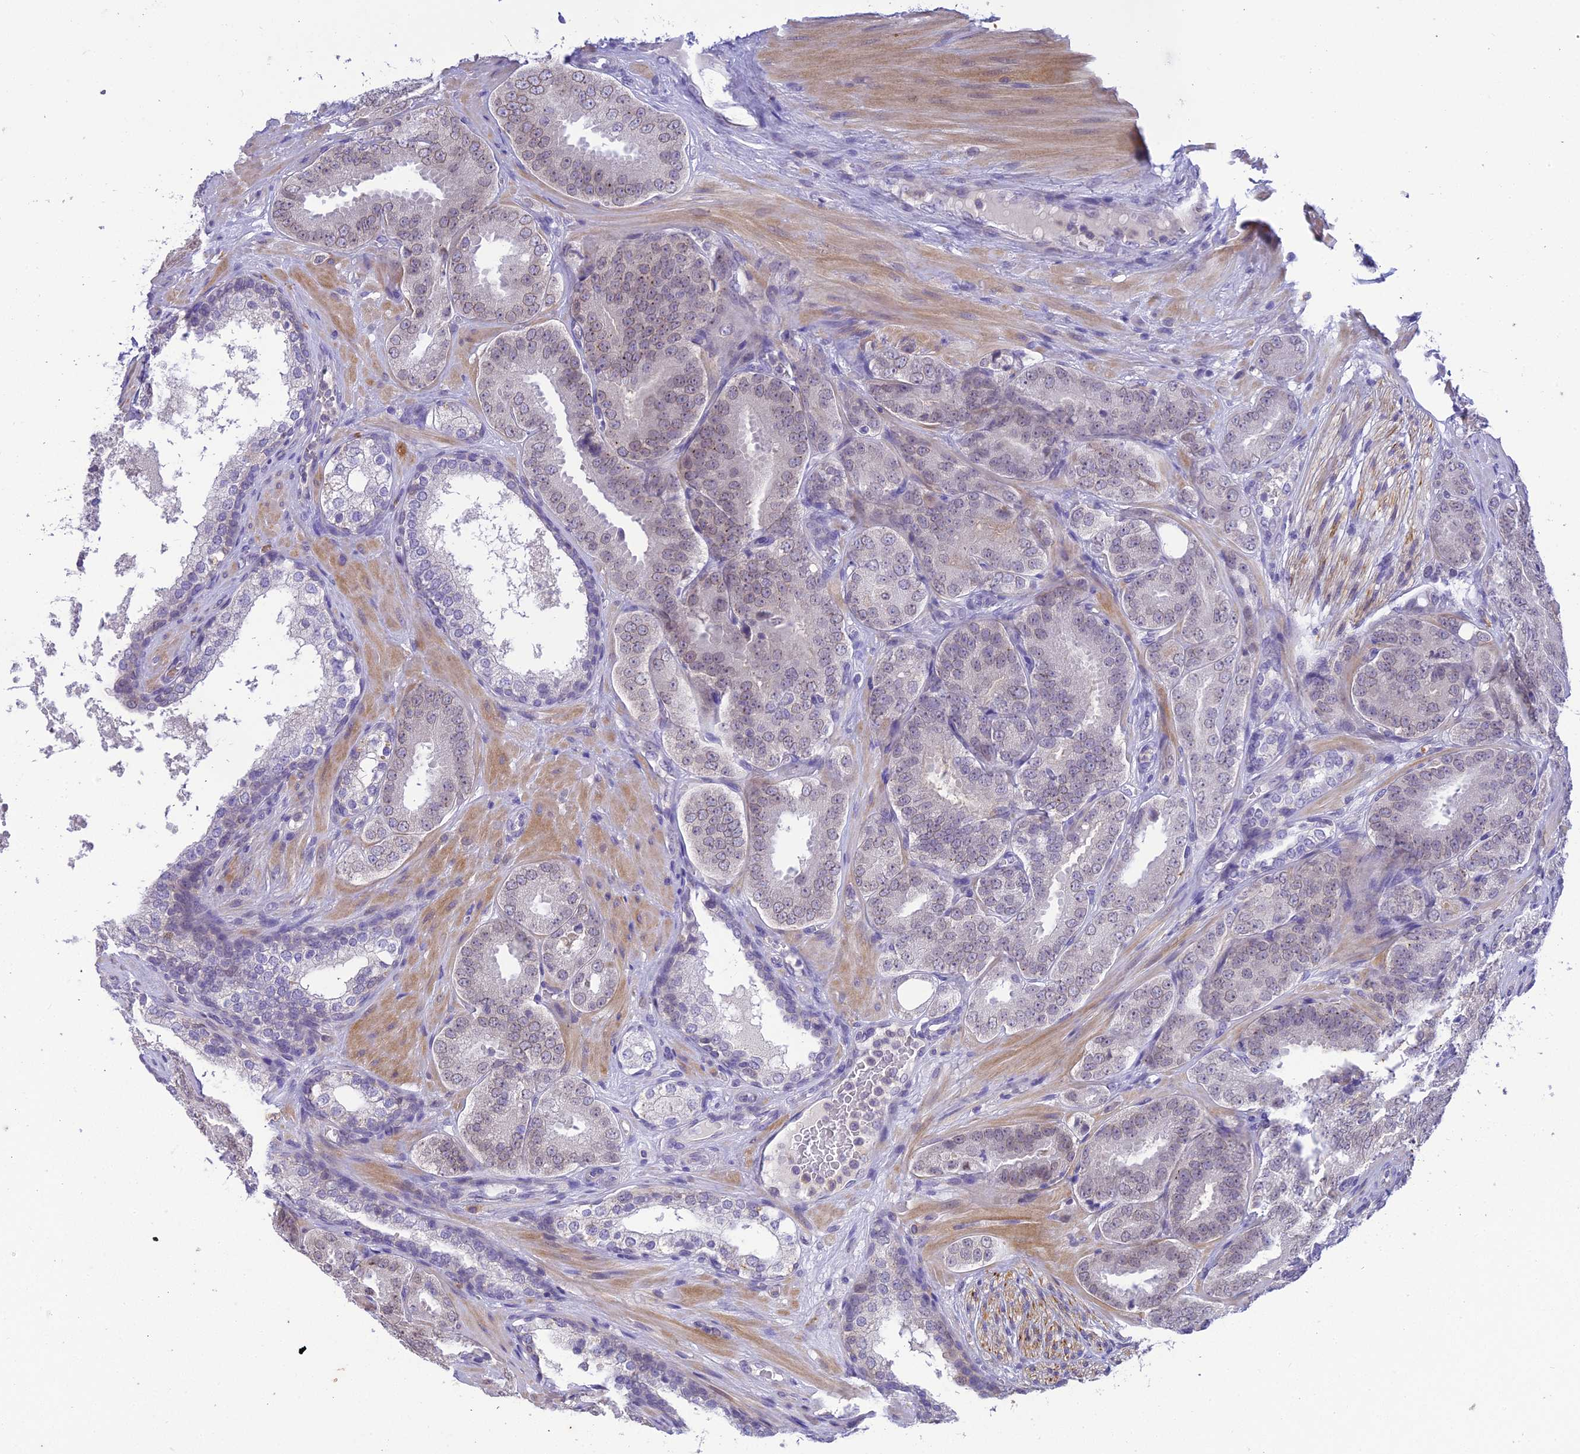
{"staining": {"intensity": "weak", "quantity": "<25%", "location": "cytoplasmic/membranous,nuclear"}, "tissue": "prostate cancer", "cell_type": "Tumor cells", "image_type": "cancer", "snomed": [{"axis": "morphology", "description": "Adenocarcinoma, High grade"}, {"axis": "topography", "description": "Prostate"}], "caption": "This is a photomicrograph of IHC staining of prostate cancer, which shows no expression in tumor cells. (Brightfield microscopy of DAB immunohistochemistry at high magnification).", "gene": "BMT2", "patient": {"sex": "male", "age": 63}}